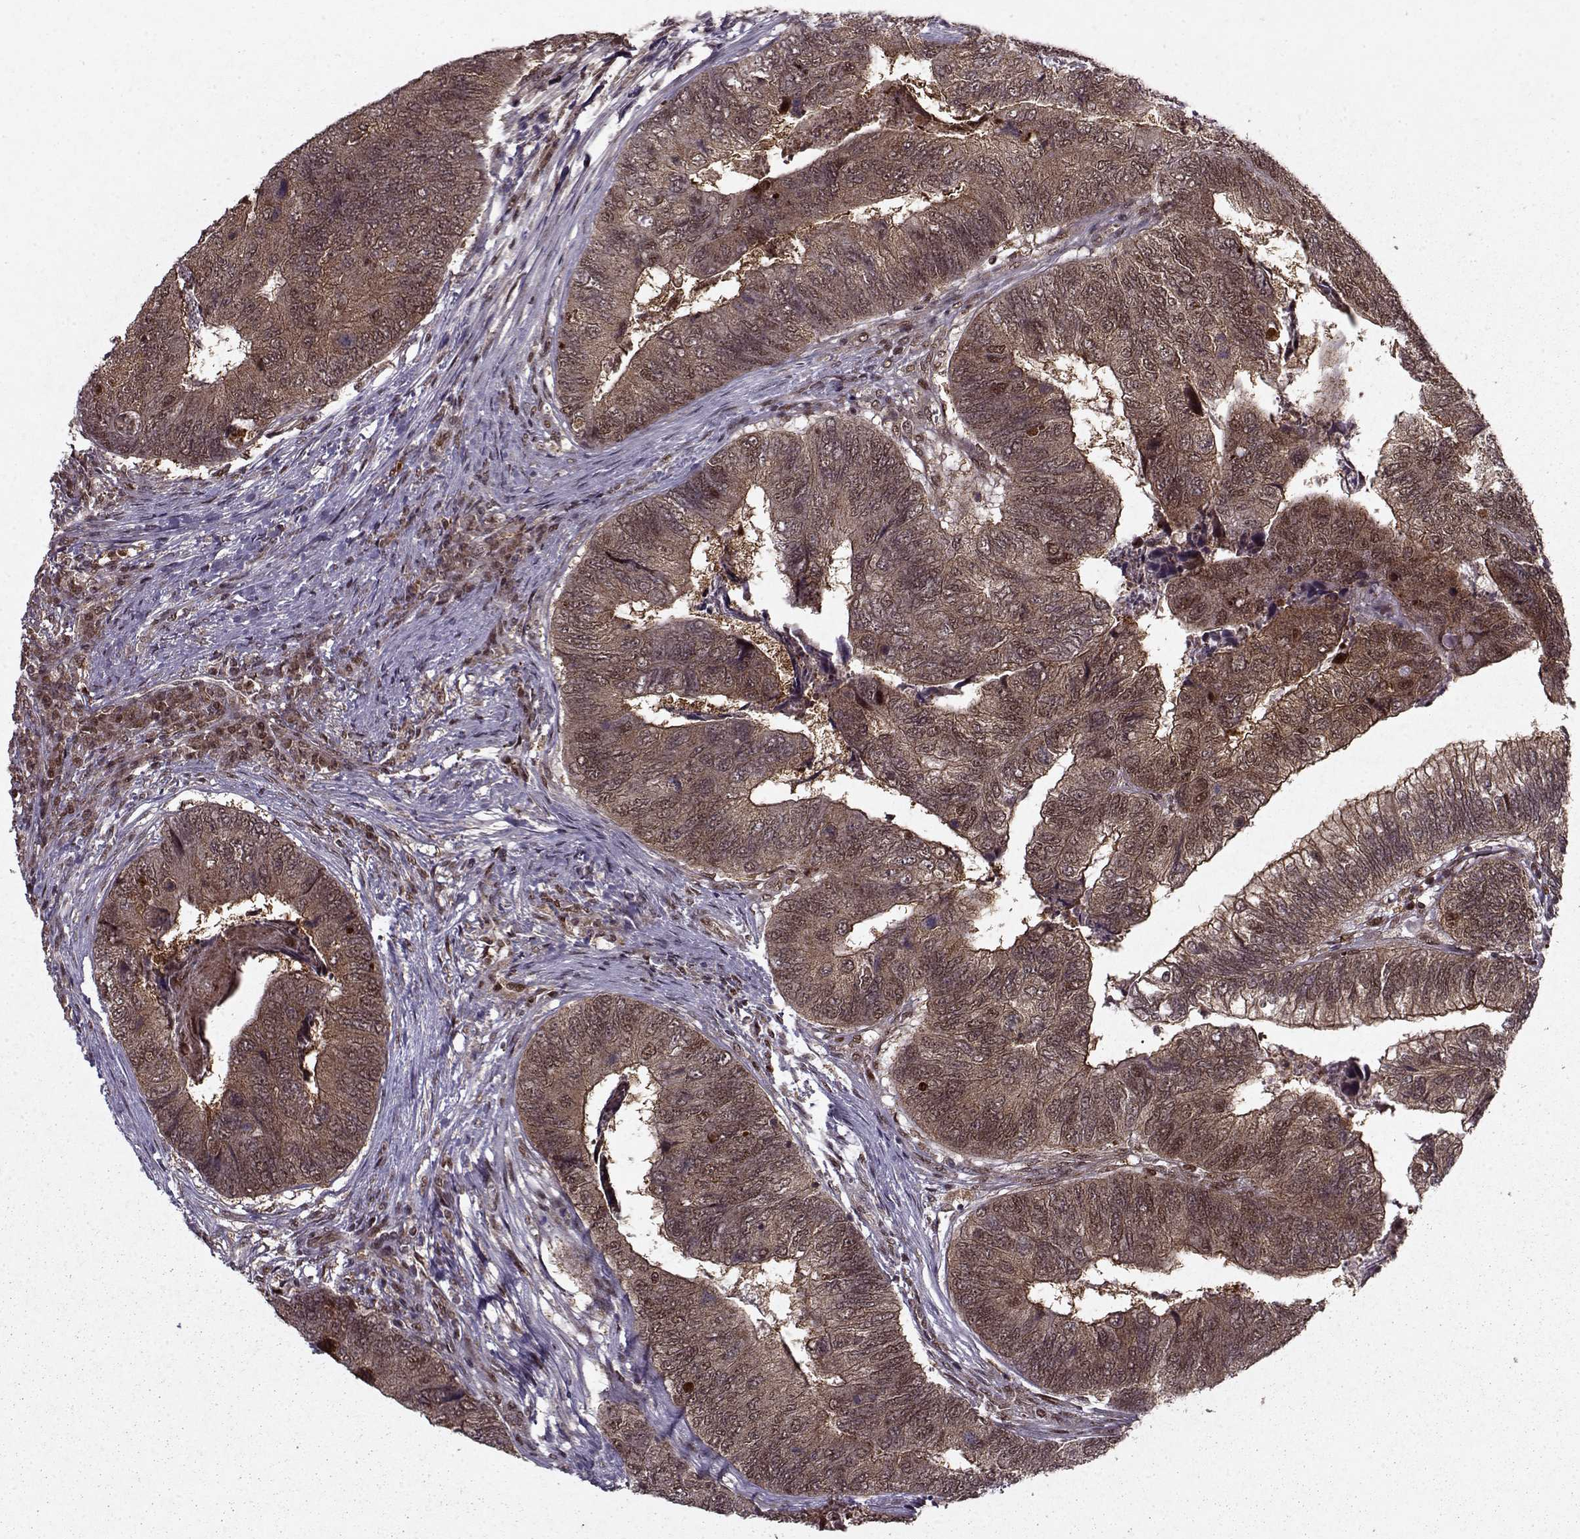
{"staining": {"intensity": "moderate", "quantity": ">75%", "location": "cytoplasmic/membranous"}, "tissue": "colorectal cancer", "cell_type": "Tumor cells", "image_type": "cancer", "snomed": [{"axis": "morphology", "description": "Adenocarcinoma, NOS"}, {"axis": "topography", "description": "Colon"}], "caption": "A medium amount of moderate cytoplasmic/membranous positivity is seen in approximately >75% of tumor cells in adenocarcinoma (colorectal) tissue. (IHC, brightfield microscopy, high magnification).", "gene": "PSMA7", "patient": {"sex": "female", "age": 67}}